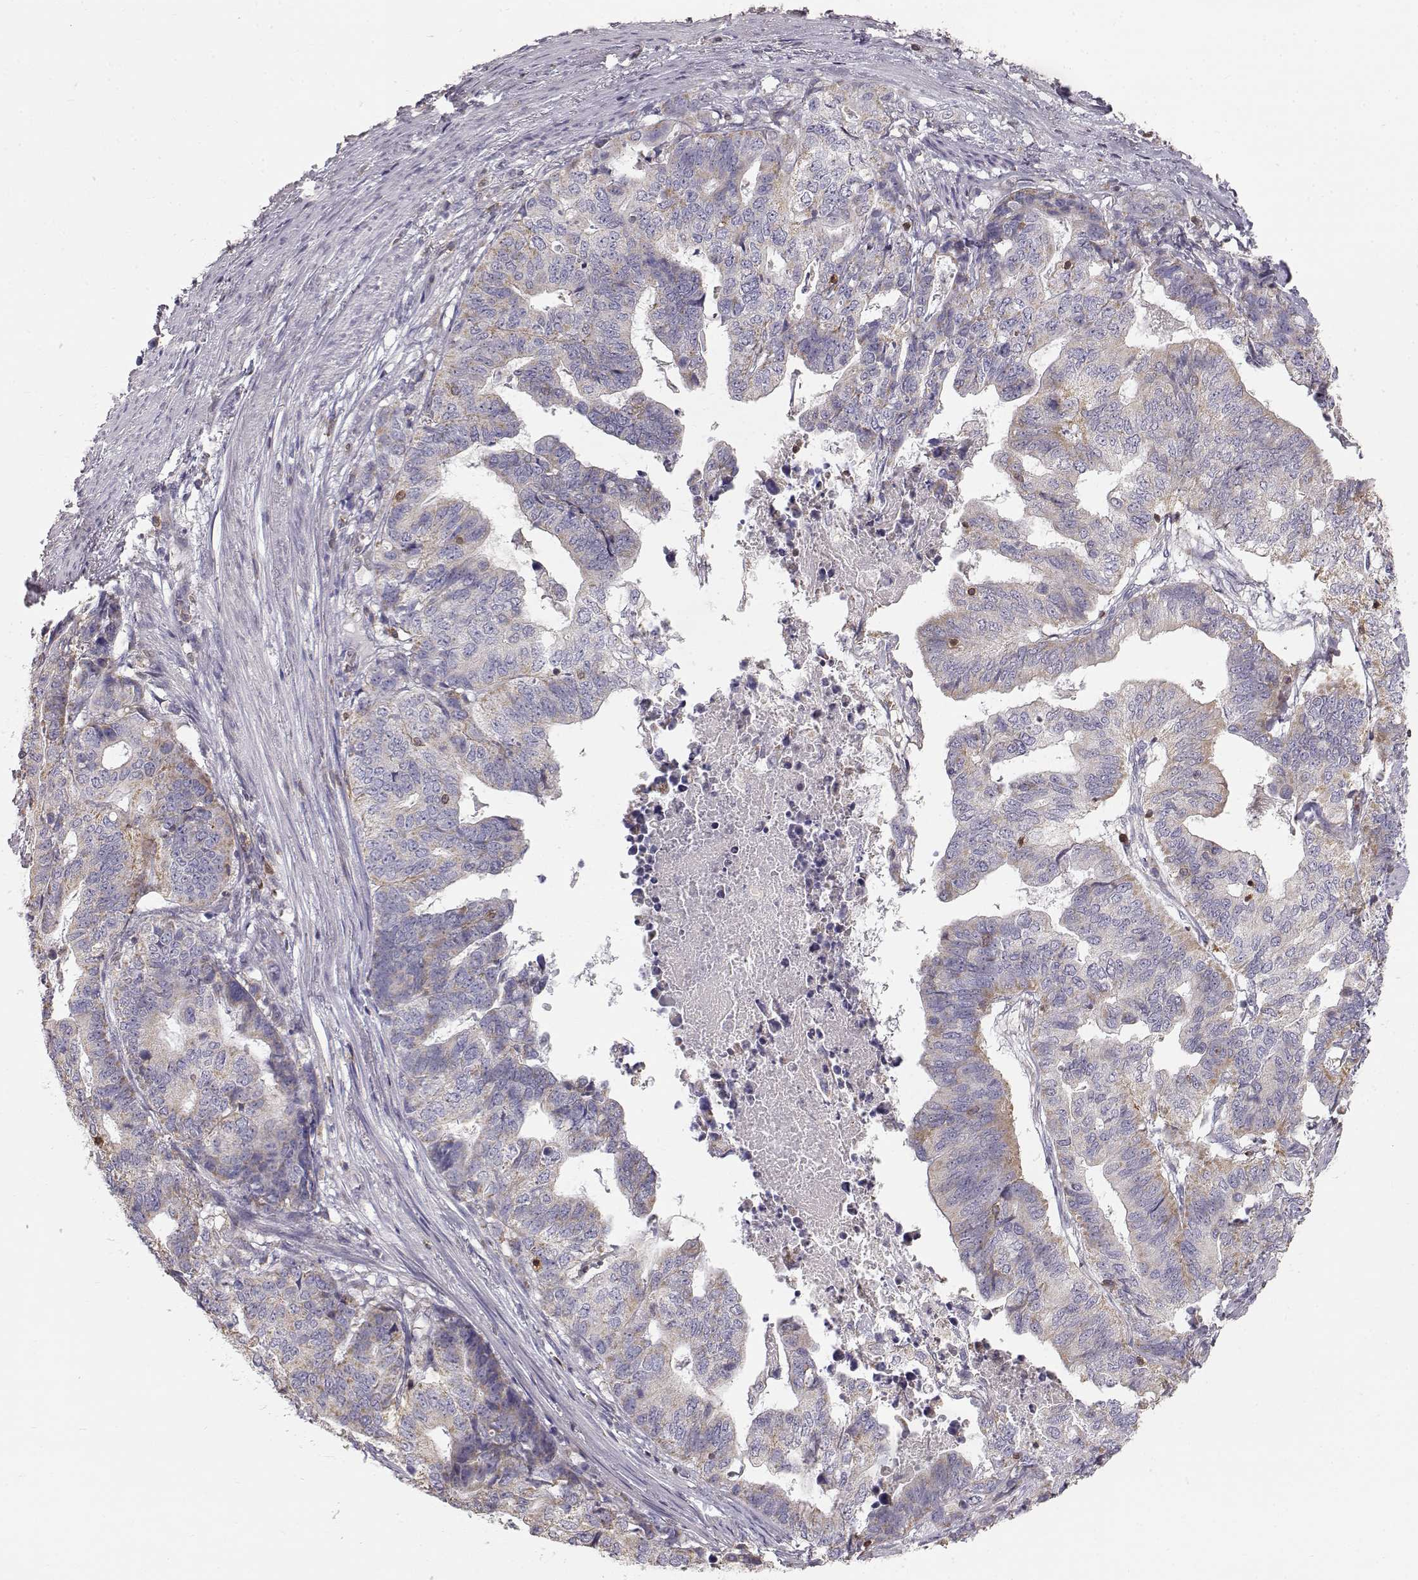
{"staining": {"intensity": "moderate", "quantity": "25%-75%", "location": "cytoplasmic/membranous"}, "tissue": "stomach cancer", "cell_type": "Tumor cells", "image_type": "cancer", "snomed": [{"axis": "morphology", "description": "Adenocarcinoma, NOS"}, {"axis": "topography", "description": "Stomach, upper"}], "caption": "Adenocarcinoma (stomach) stained for a protein shows moderate cytoplasmic/membranous positivity in tumor cells. (Stains: DAB in brown, nuclei in blue, Microscopy: brightfield microscopy at high magnification).", "gene": "GRAP2", "patient": {"sex": "female", "age": 67}}